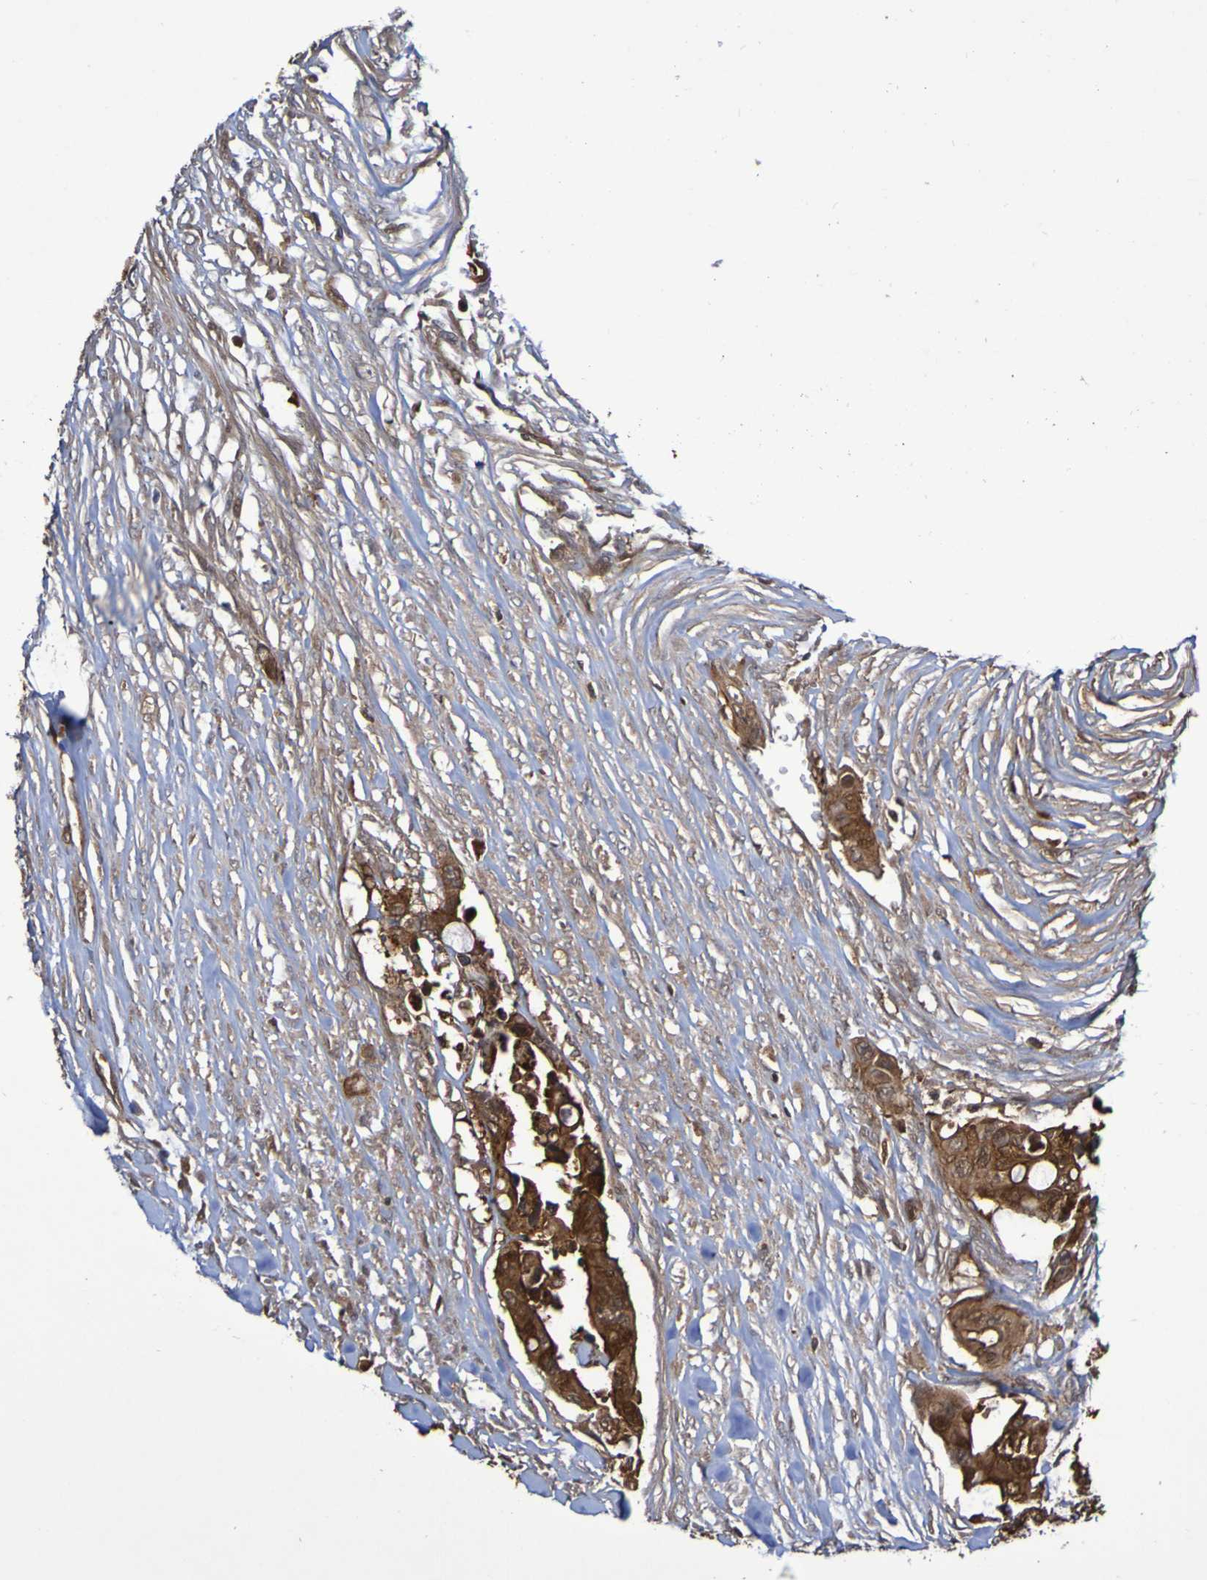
{"staining": {"intensity": "strong", "quantity": ">75%", "location": "cytoplasmic/membranous"}, "tissue": "colorectal cancer", "cell_type": "Tumor cells", "image_type": "cancer", "snomed": [{"axis": "morphology", "description": "Adenocarcinoma, NOS"}, {"axis": "topography", "description": "Colon"}], "caption": "Colorectal cancer stained with DAB (3,3'-diaminobenzidine) immunohistochemistry (IHC) reveals high levels of strong cytoplasmic/membranous staining in about >75% of tumor cells. (IHC, brightfield microscopy, high magnification).", "gene": "SERPINB6", "patient": {"sex": "female", "age": 57}}